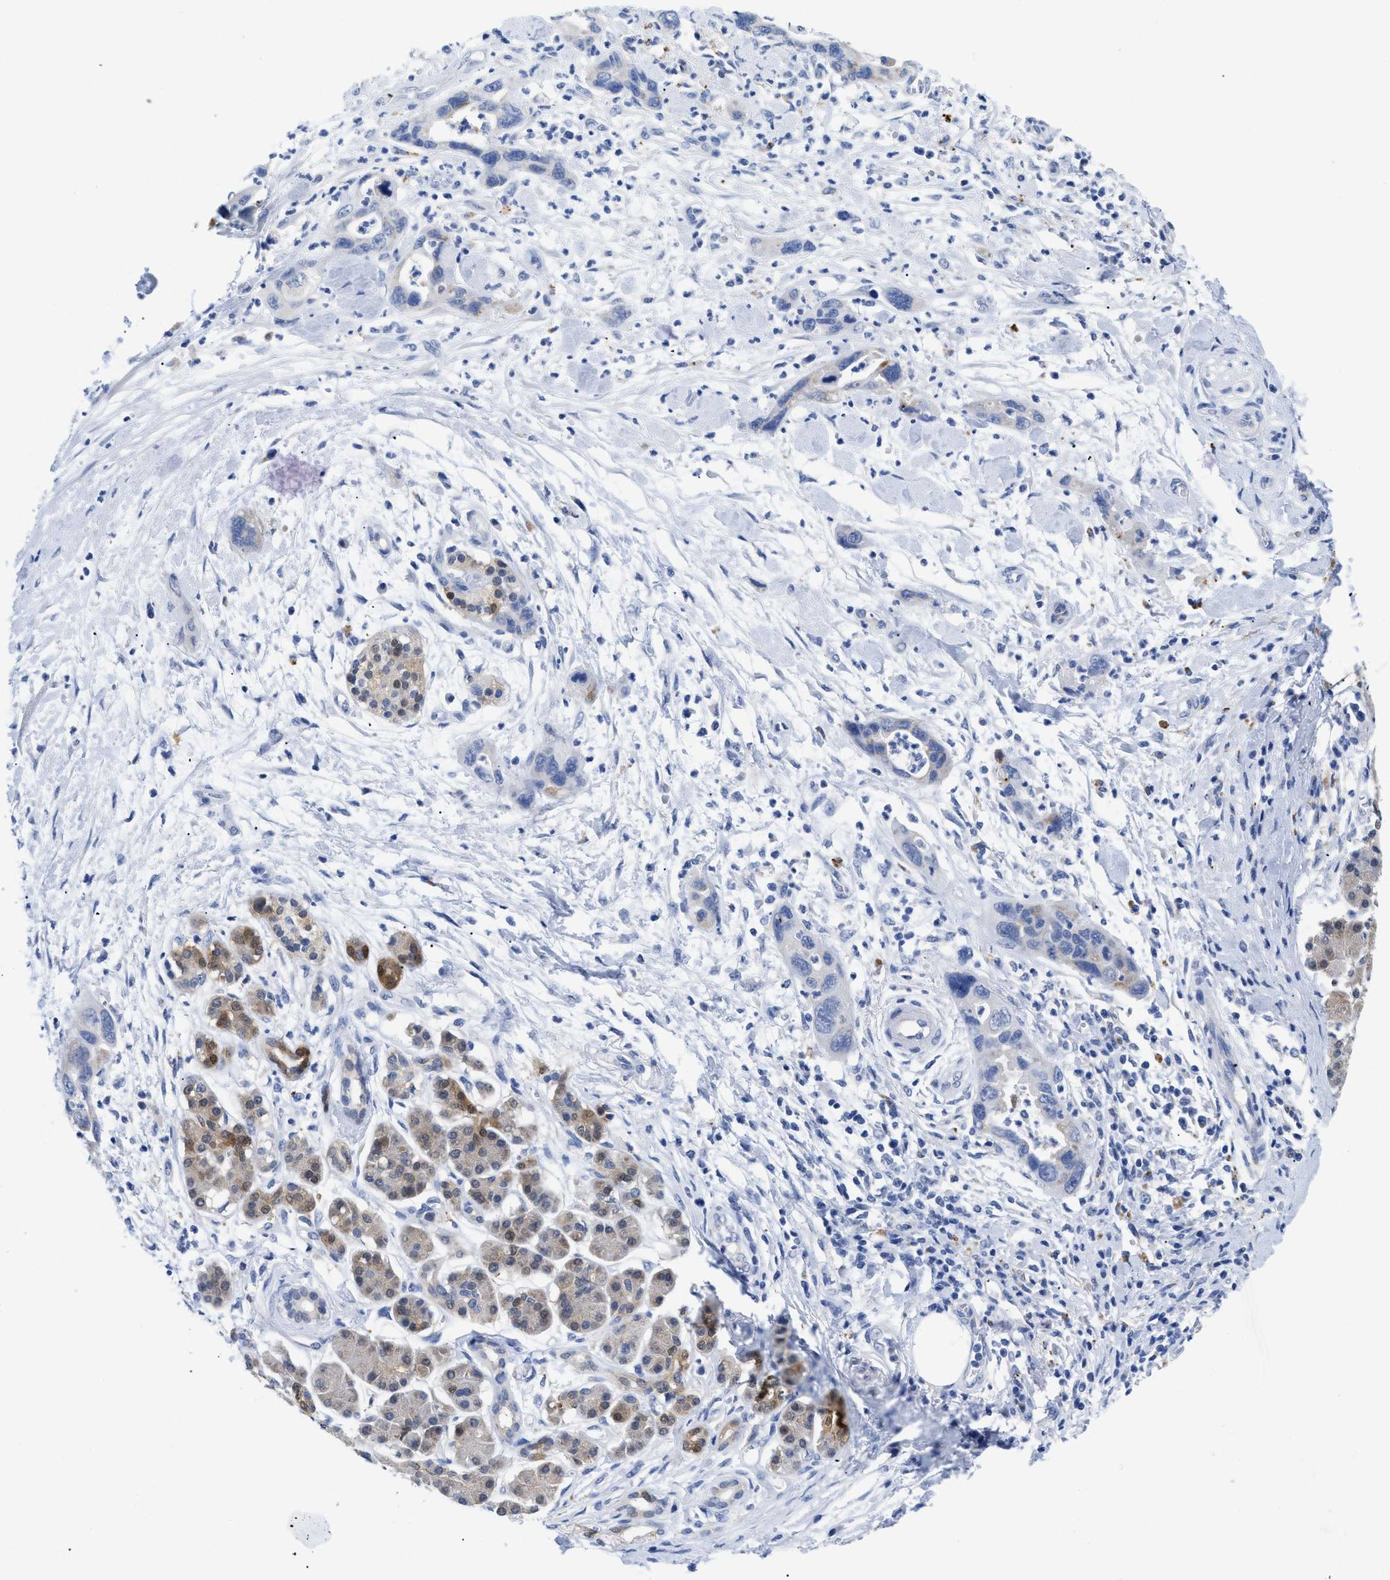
{"staining": {"intensity": "negative", "quantity": "none", "location": "none"}, "tissue": "pancreatic cancer", "cell_type": "Tumor cells", "image_type": "cancer", "snomed": [{"axis": "morphology", "description": "Adenocarcinoma, NOS"}, {"axis": "topography", "description": "Pancreas"}], "caption": "Immunohistochemical staining of human pancreatic cancer displays no significant staining in tumor cells.", "gene": "APOBEC2", "patient": {"sex": "female", "age": 70}}